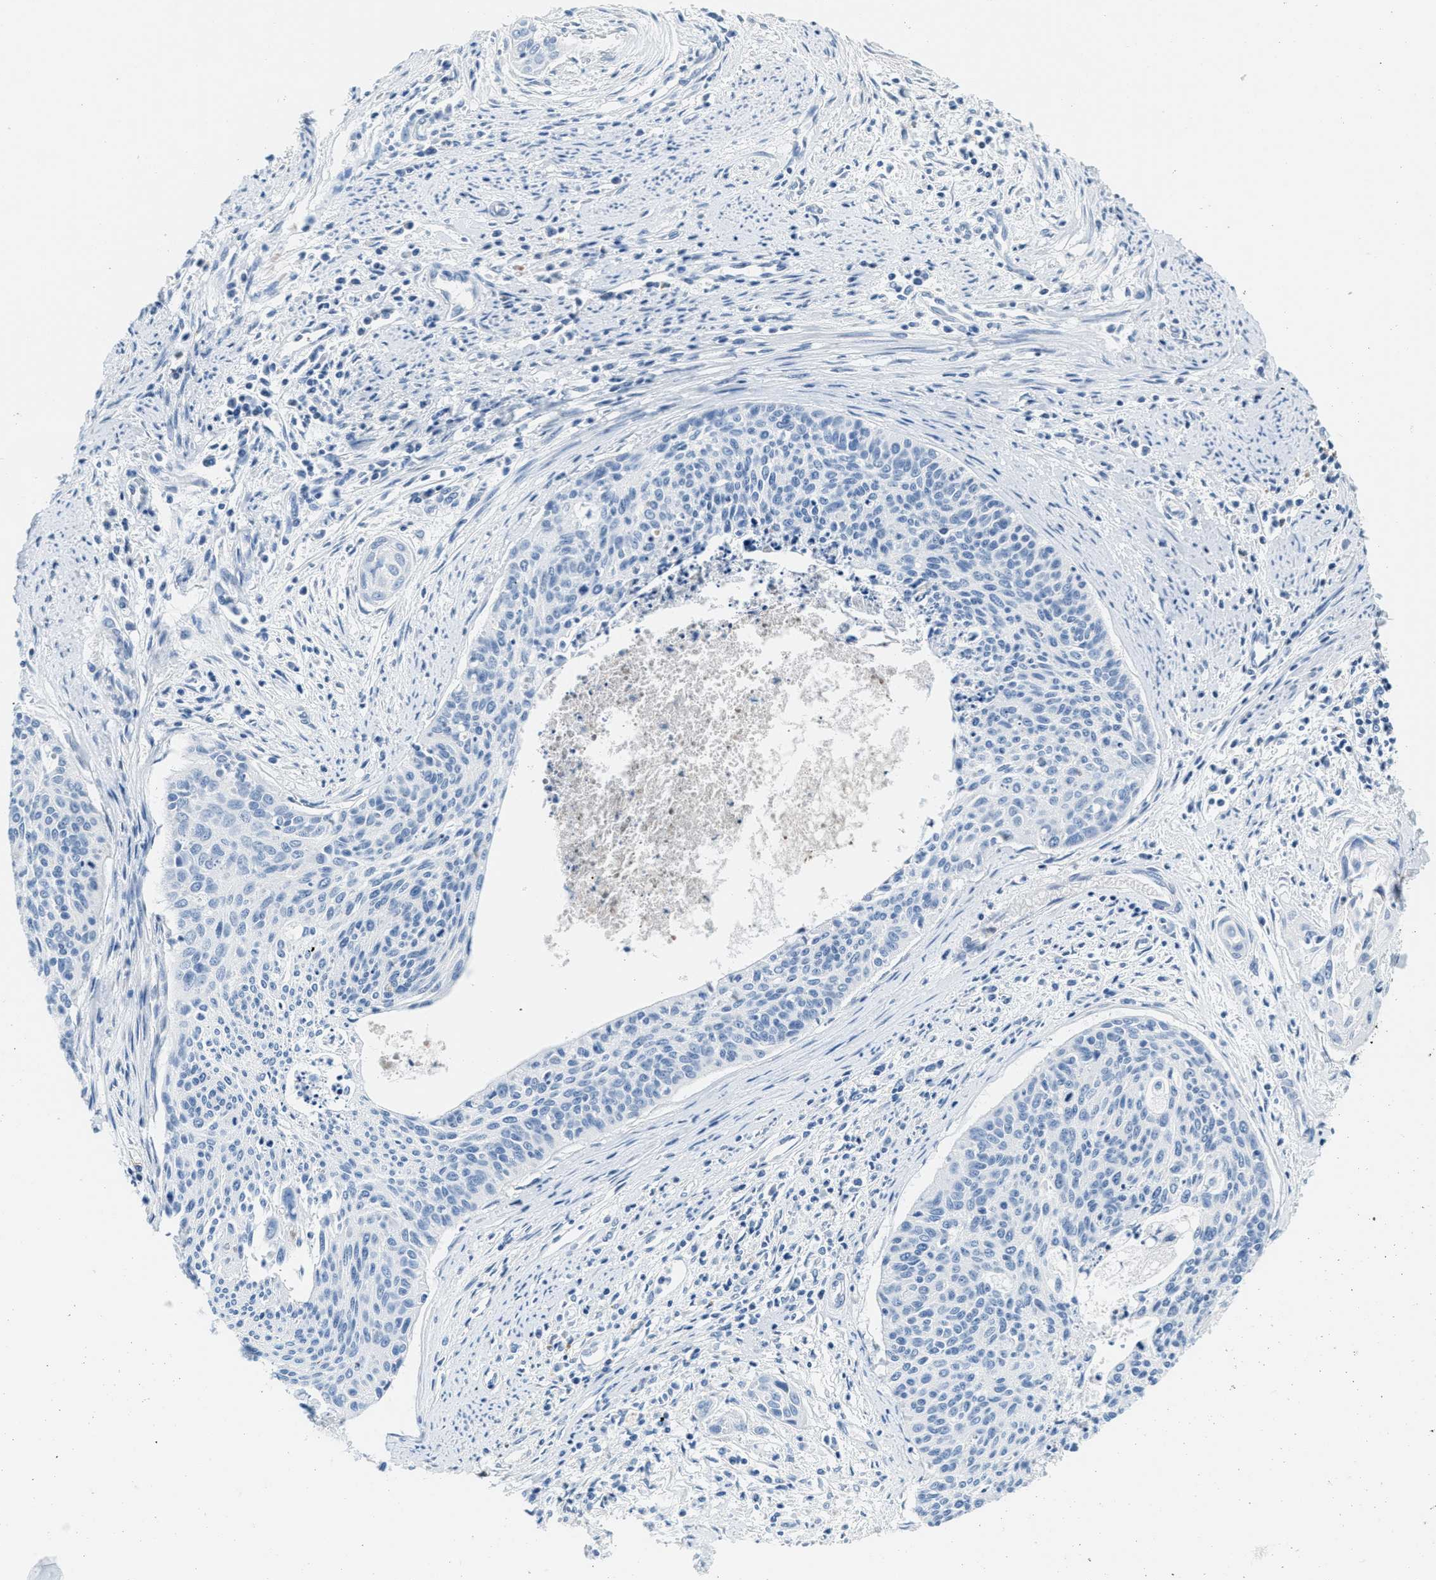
{"staining": {"intensity": "negative", "quantity": "none", "location": "none"}, "tissue": "cervical cancer", "cell_type": "Tumor cells", "image_type": "cancer", "snomed": [{"axis": "morphology", "description": "Squamous cell carcinoma, NOS"}, {"axis": "topography", "description": "Cervix"}], "caption": "An image of cervical squamous cell carcinoma stained for a protein shows no brown staining in tumor cells.", "gene": "CA4", "patient": {"sex": "female", "age": 55}}